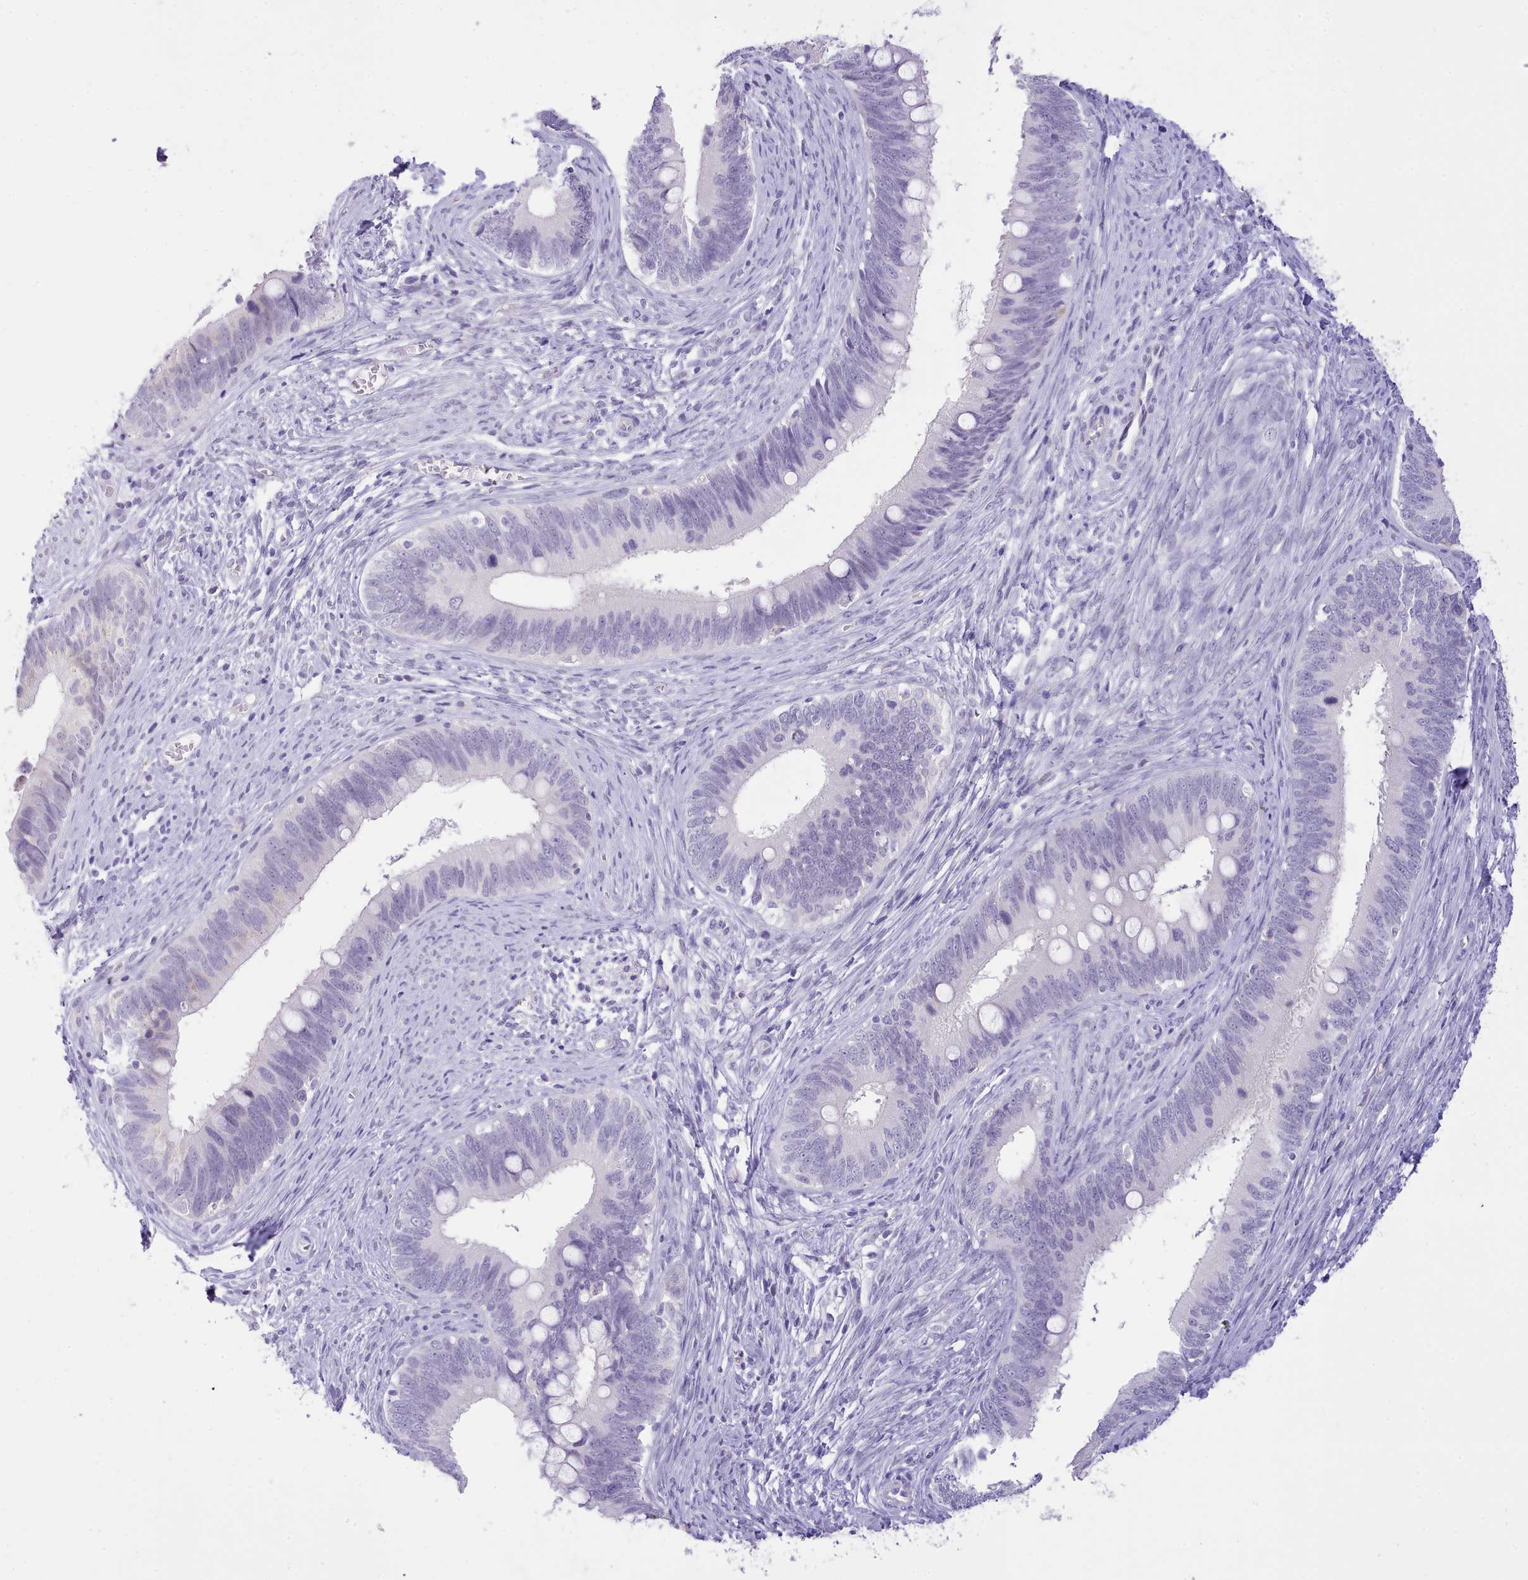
{"staining": {"intensity": "negative", "quantity": "none", "location": "none"}, "tissue": "cervical cancer", "cell_type": "Tumor cells", "image_type": "cancer", "snomed": [{"axis": "morphology", "description": "Adenocarcinoma, NOS"}, {"axis": "topography", "description": "Cervix"}], "caption": "Immunohistochemistry (IHC) of cervical adenocarcinoma exhibits no expression in tumor cells.", "gene": "LRRC37A", "patient": {"sex": "female", "age": 42}}